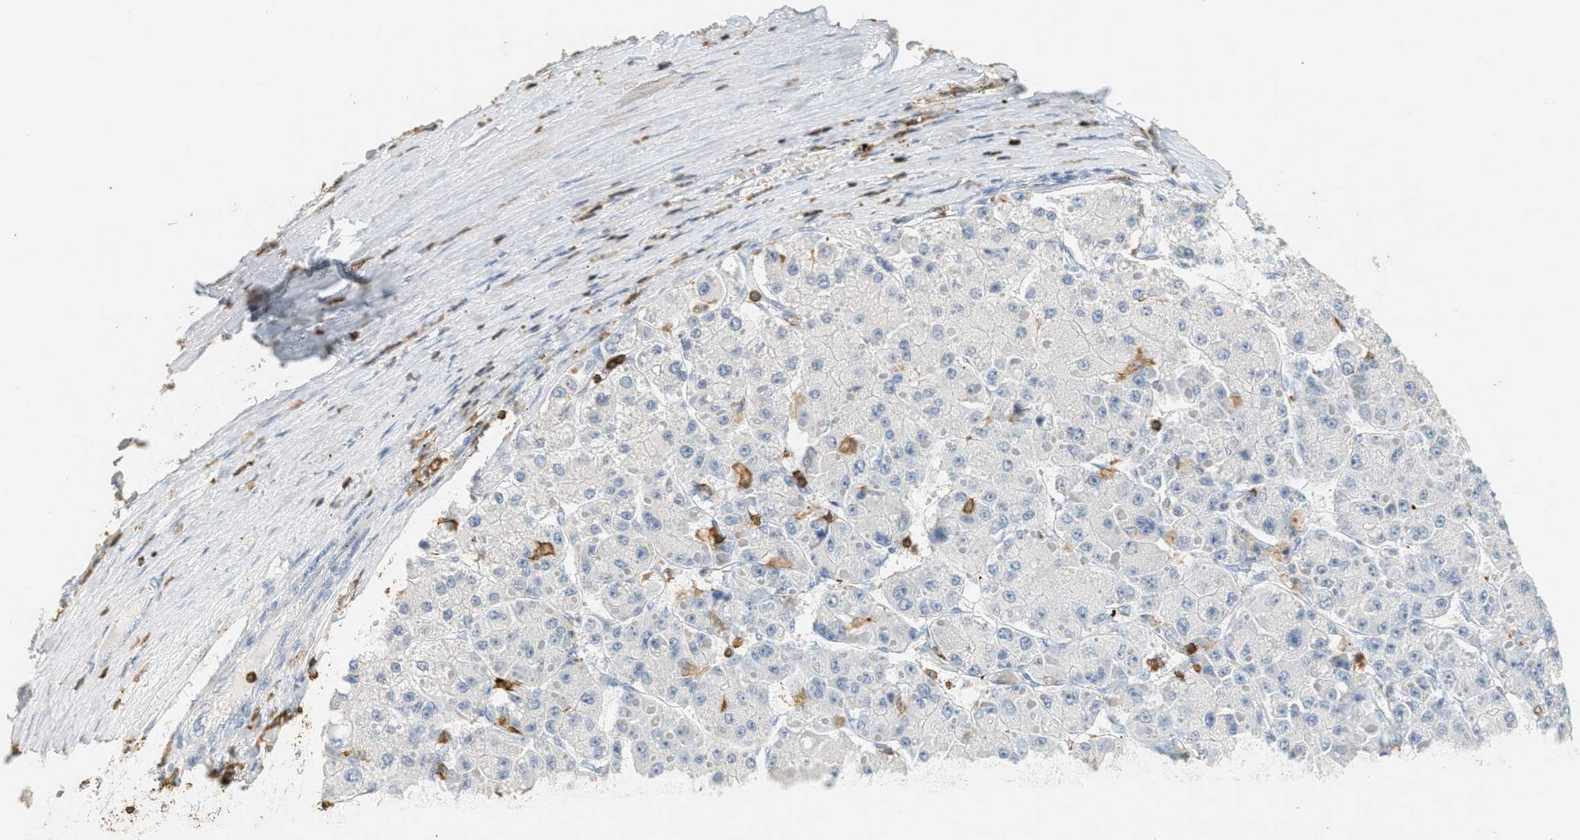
{"staining": {"intensity": "negative", "quantity": "none", "location": "none"}, "tissue": "liver cancer", "cell_type": "Tumor cells", "image_type": "cancer", "snomed": [{"axis": "morphology", "description": "Carcinoma, Hepatocellular, NOS"}, {"axis": "topography", "description": "Liver"}], "caption": "DAB (3,3'-diaminobenzidine) immunohistochemical staining of human liver cancer exhibits no significant positivity in tumor cells.", "gene": "LSP1", "patient": {"sex": "female", "age": 73}}